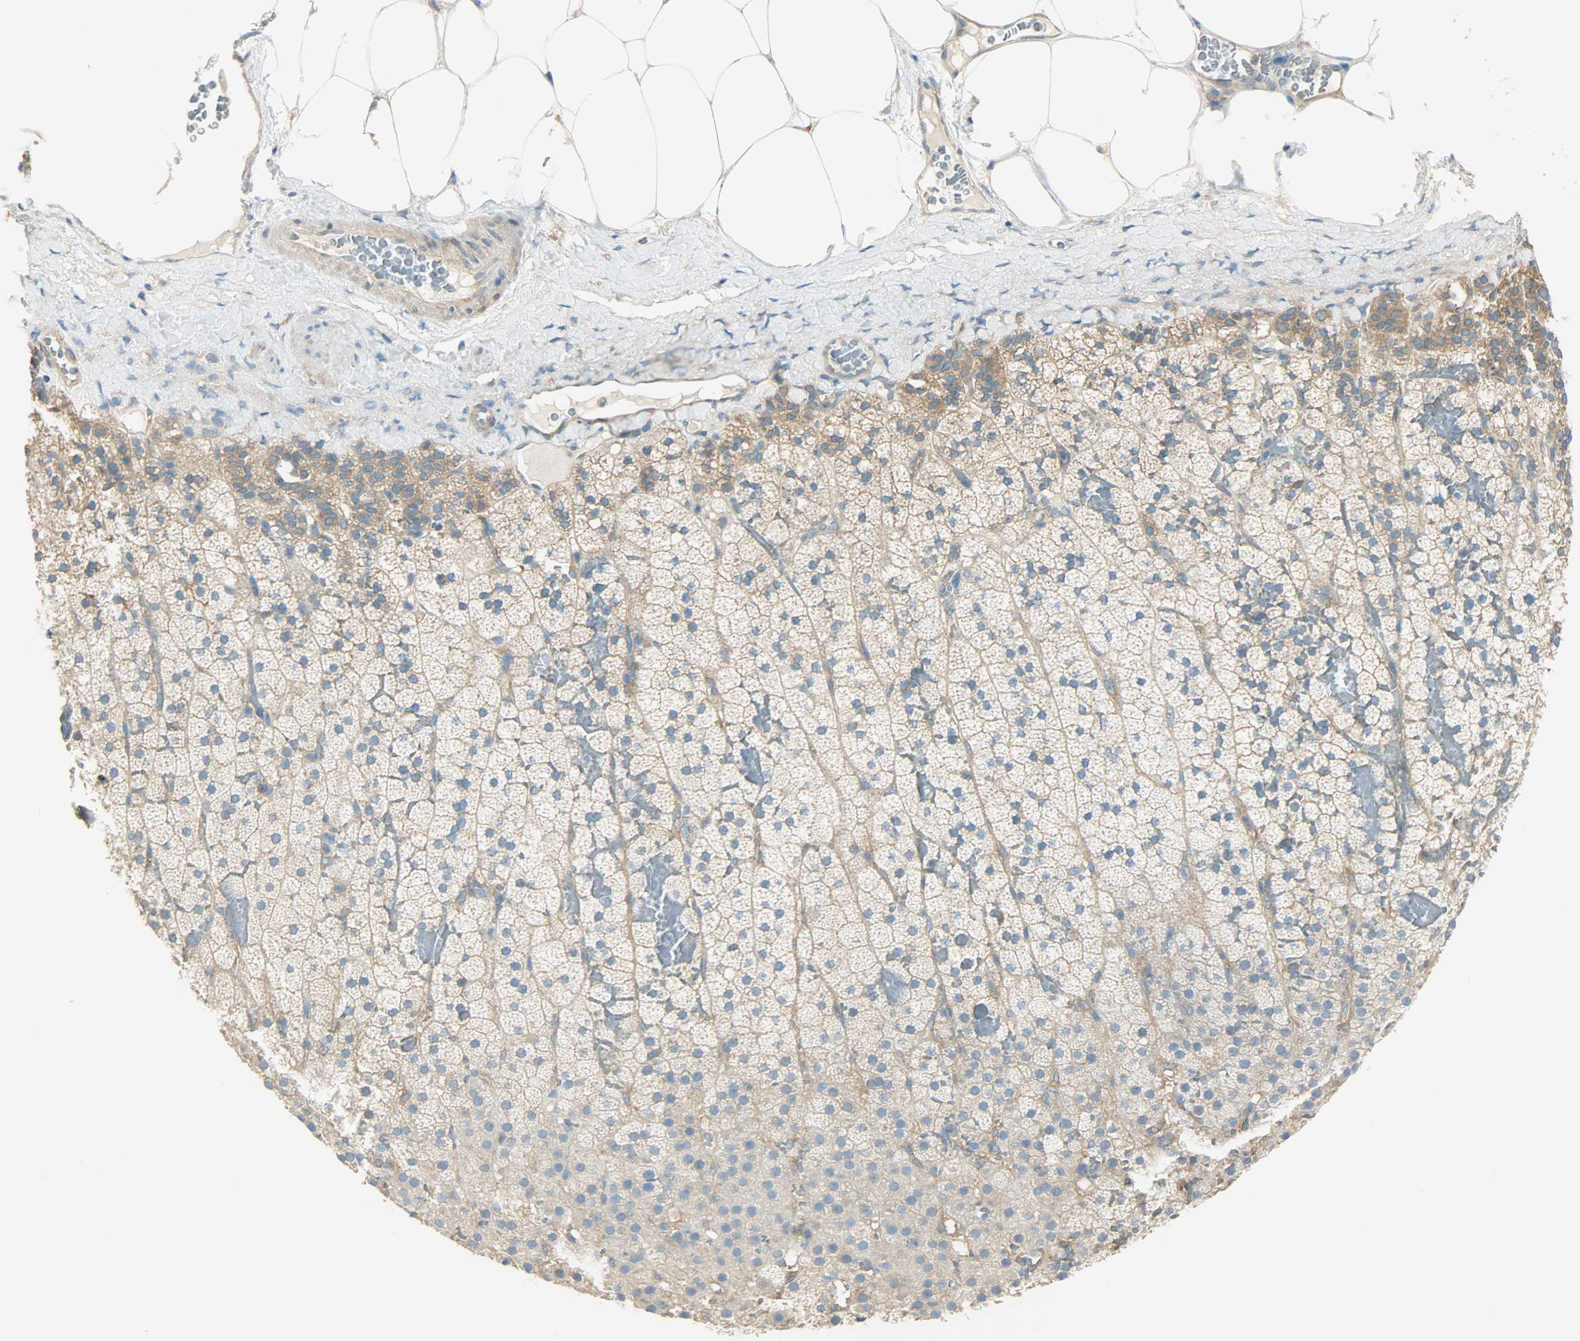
{"staining": {"intensity": "weak", "quantity": "25%-75%", "location": "cytoplasmic/membranous"}, "tissue": "adrenal gland", "cell_type": "Glandular cells", "image_type": "normal", "snomed": [{"axis": "morphology", "description": "Normal tissue, NOS"}, {"axis": "topography", "description": "Adrenal gland"}], "caption": "Immunohistochemical staining of unremarkable human adrenal gland exhibits weak cytoplasmic/membranous protein positivity in about 25%-75% of glandular cells.", "gene": "TSC22D2", "patient": {"sex": "male", "age": 35}}